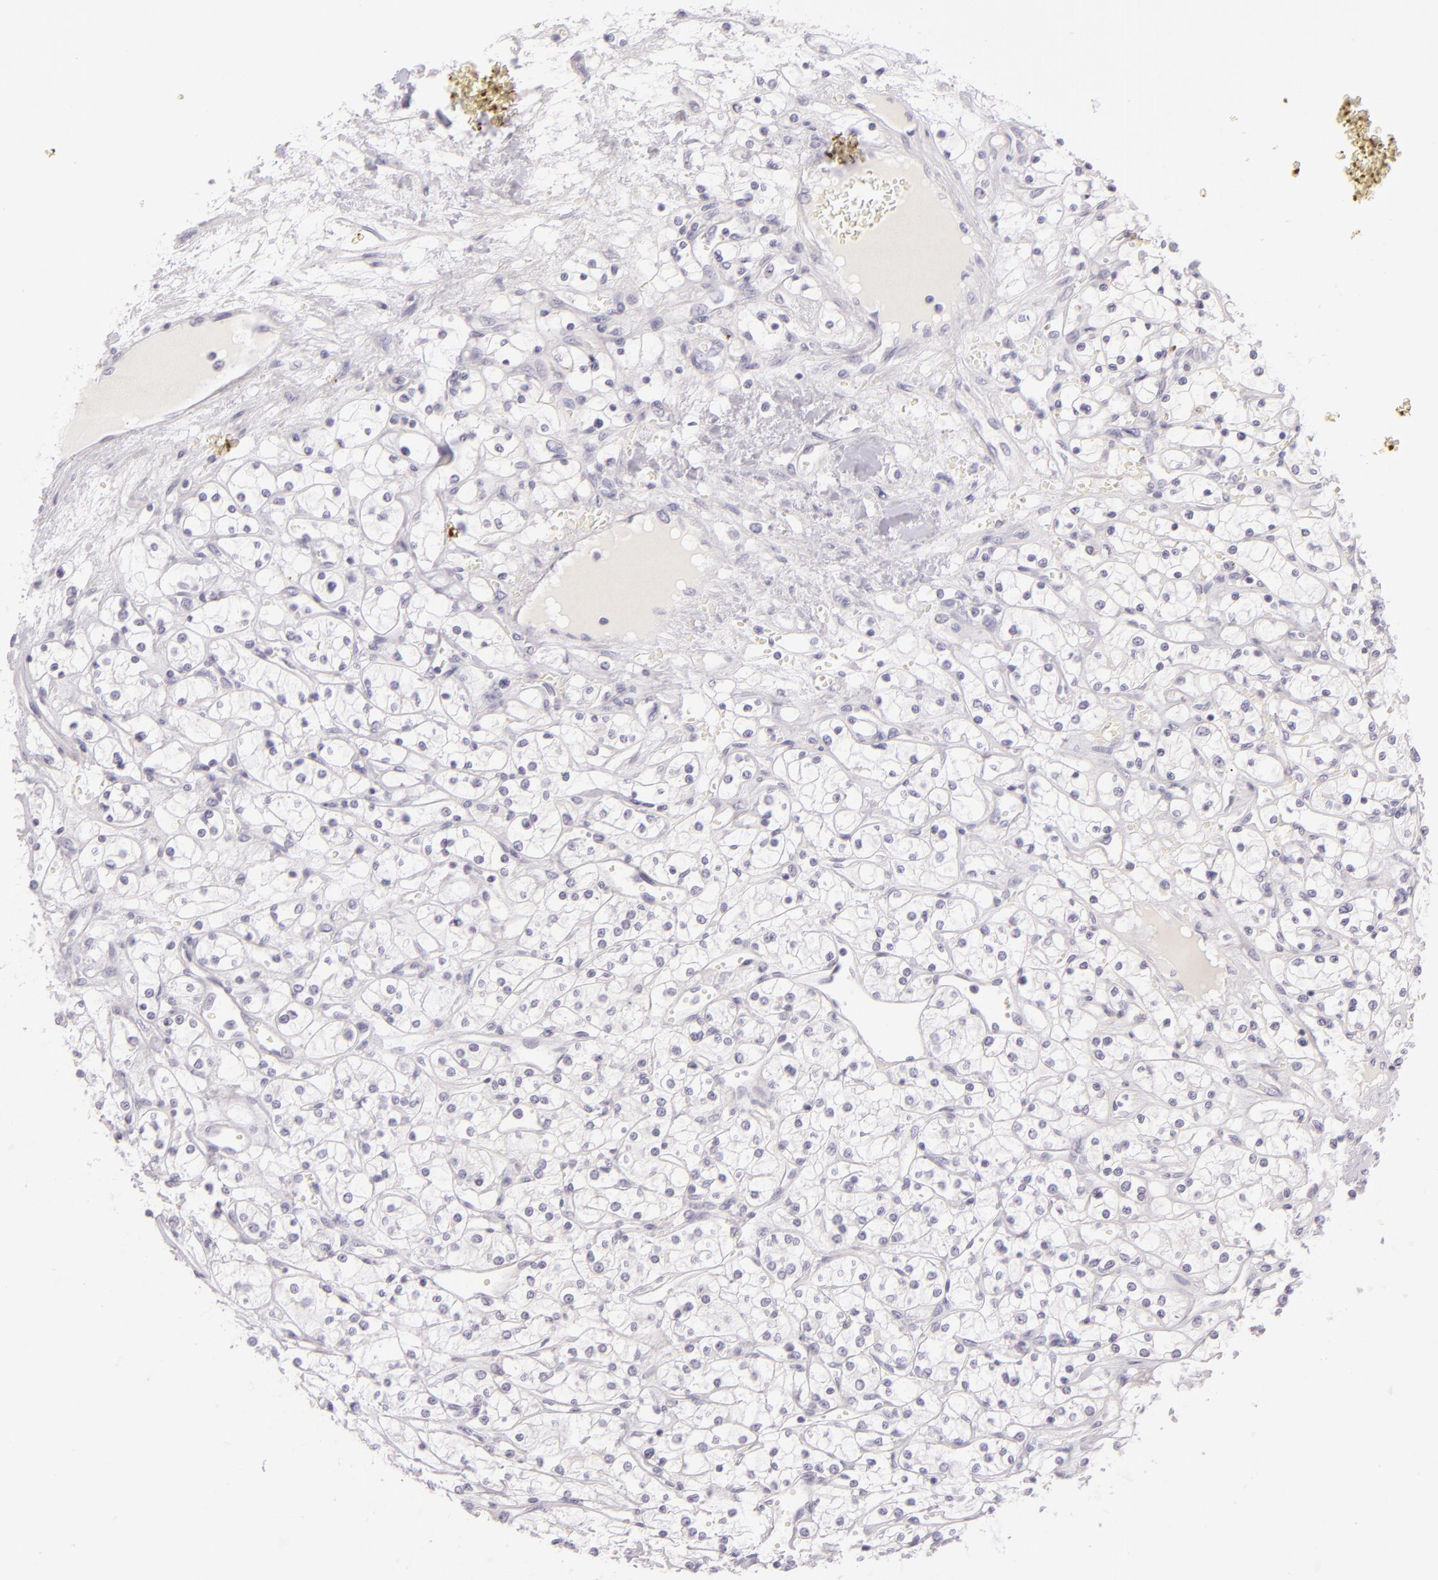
{"staining": {"intensity": "negative", "quantity": "none", "location": "none"}, "tissue": "renal cancer", "cell_type": "Tumor cells", "image_type": "cancer", "snomed": [{"axis": "morphology", "description": "Adenocarcinoma, NOS"}, {"axis": "topography", "description": "Kidney"}], "caption": "Immunohistochemical staining of human renal cancer (adenocarcinoma) displays no significant staining in tumor cells.", "gene": "CBS", "patient": {"sex": "male", "age": 61}}